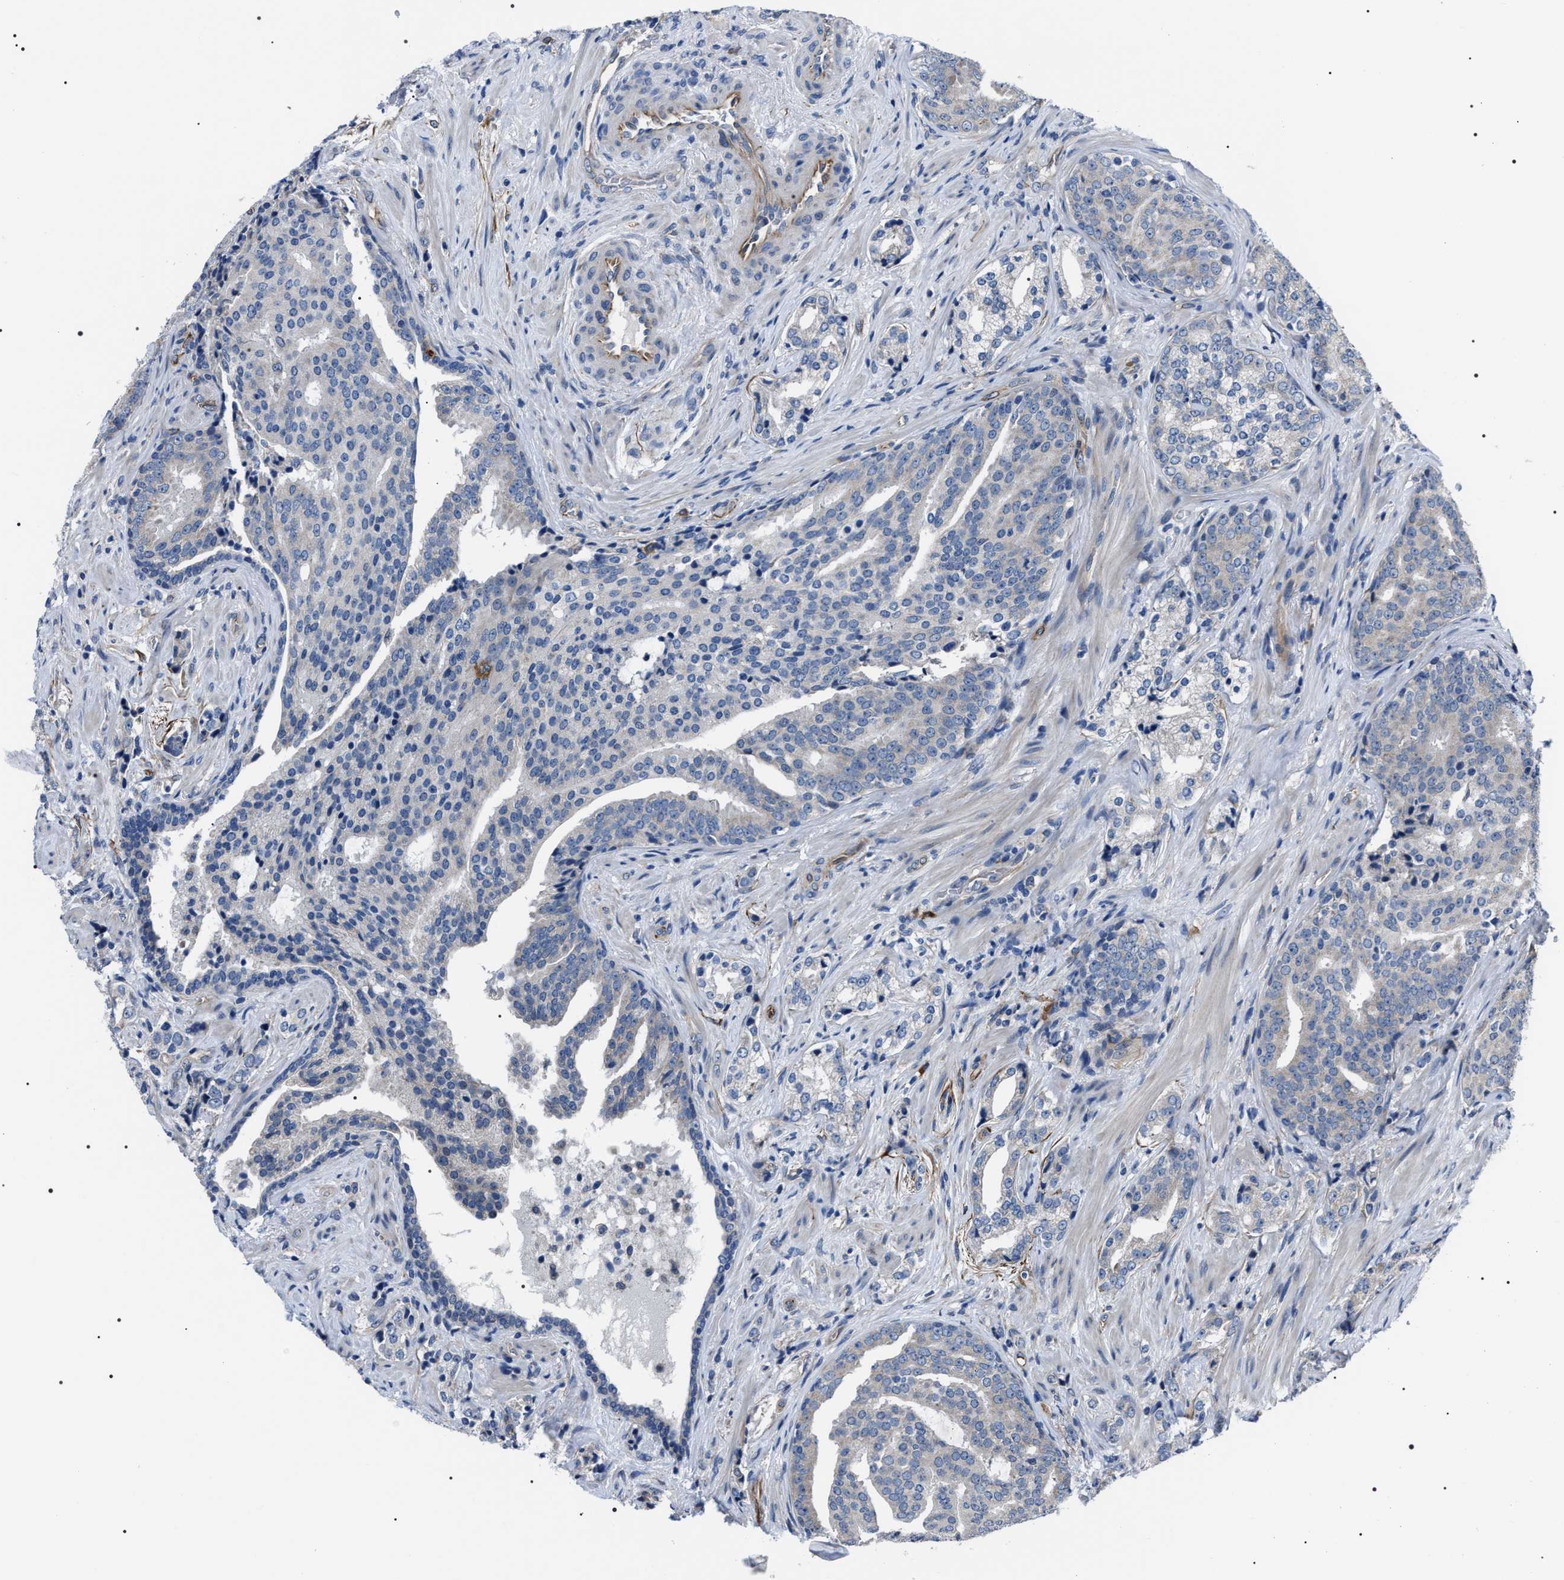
{"staining": {"intensity": "negative", "quantity": "none", "location": "none"}, "tissue": "prostate cancer", "cell_type": "Tumor cells", "image_type": "cancer", "snomed": [{"axis": "morphology", "description": "Adenocarcinoma, High grade"}, {"axis": "topography", "description": "Prostate"}], "caption": "Tumor cells are negative for protein expression in human prostate high-grade adenocarcinoma.", "gene": "PKD1L1", "patient": {"sex": "male", "age": 71}}